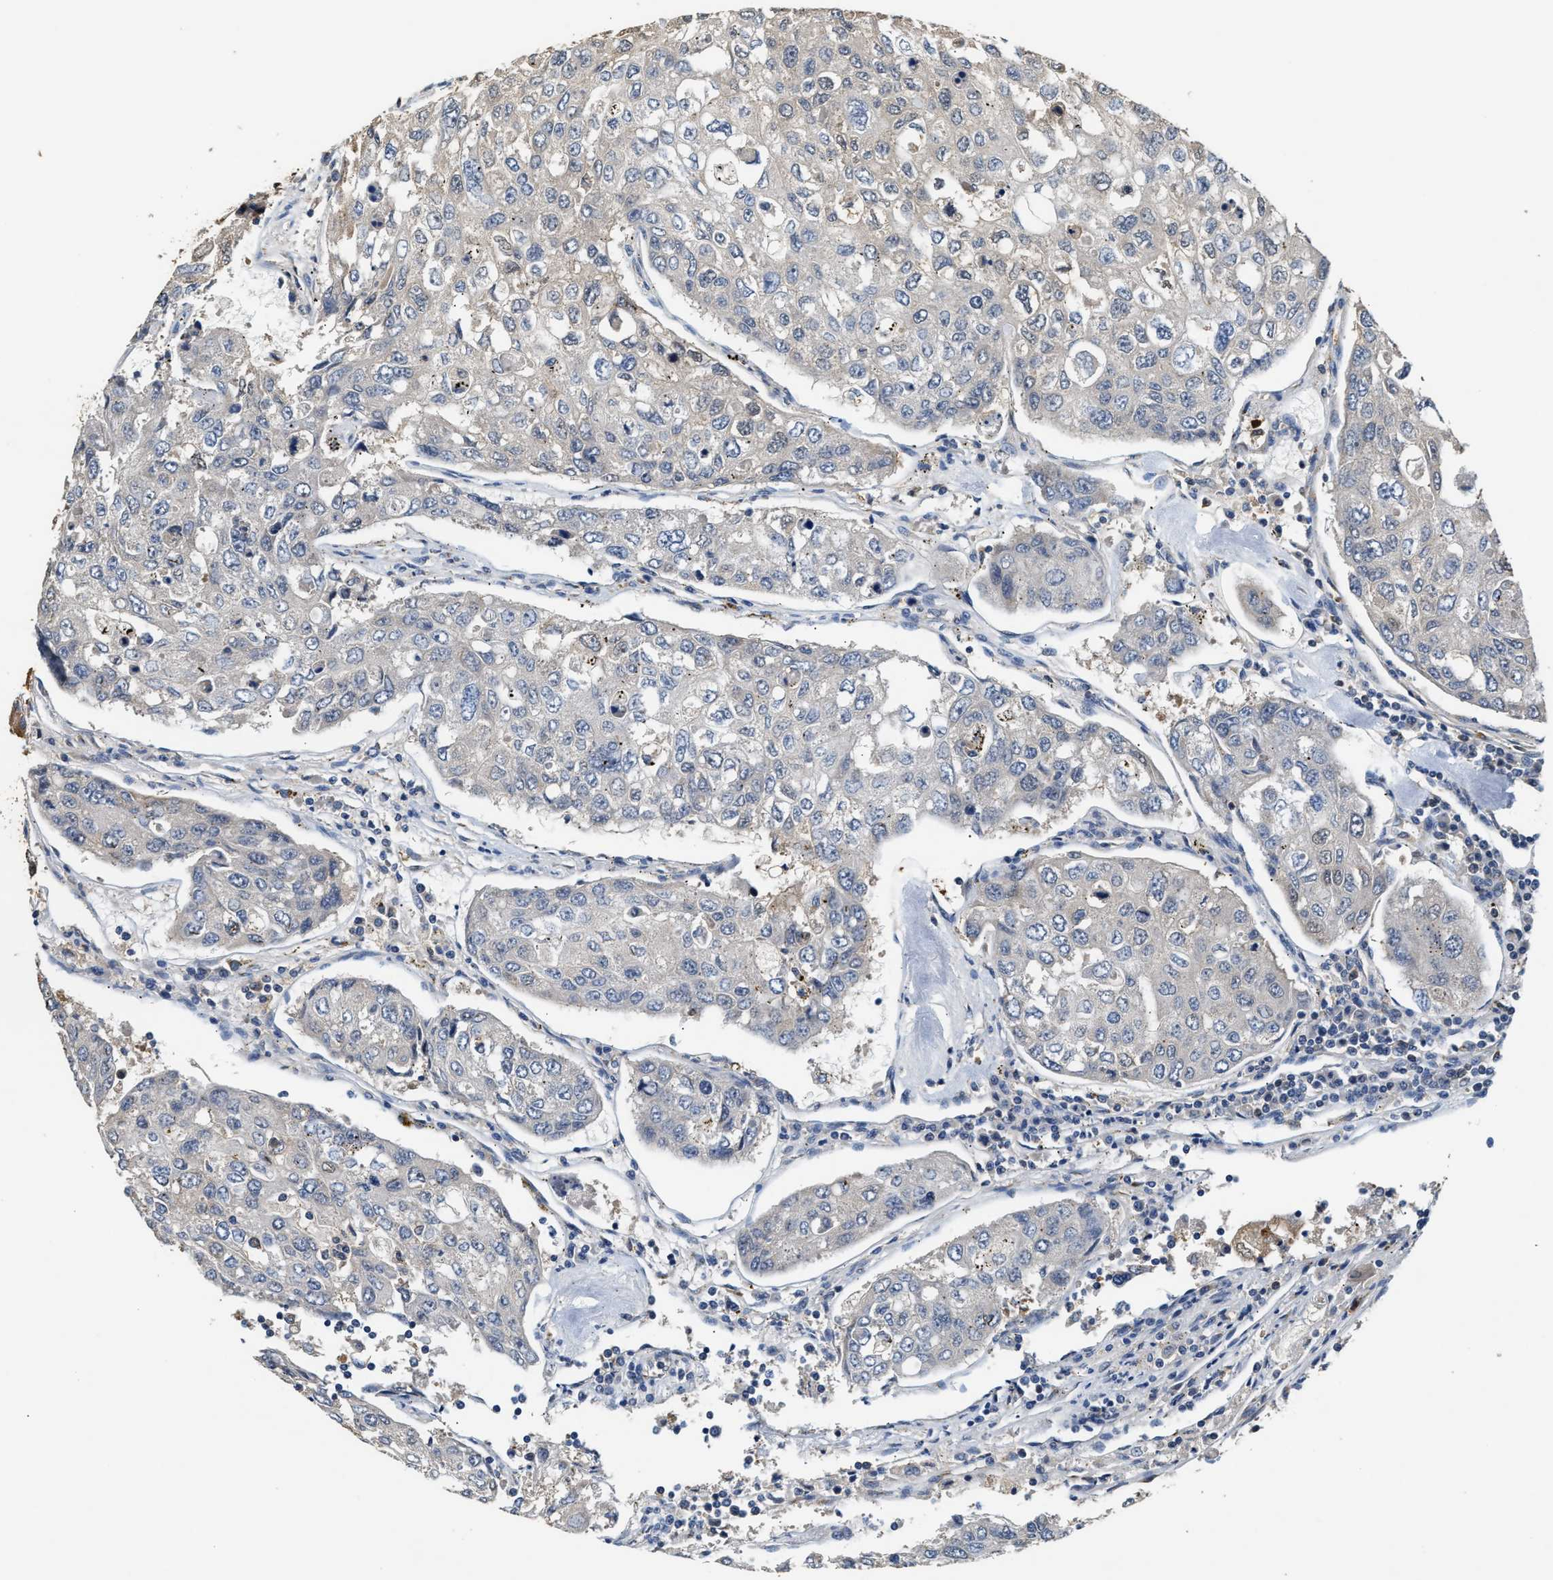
{"staining": {"intensity": "negative", "quantity": "none", "location": "none"}, "tissue": "urothelial cancer", "cell_type": "Tumor cells", "image_type": "cancer", "snomed": [{"axis": "morphology", "description": "Urothelial carcinoma, High grade"}, {"axis": "topography", "description": "Lymph node"}, {"axis": "topography", "description": "Urinary bladder"}], "caption": "A micrograph of urothelial carcinoma (high-grade) stained for a protein reveals no brown staining in tumor cells.", "gene": "CHUK", "patient": {"sex": "male", "age": 51}}